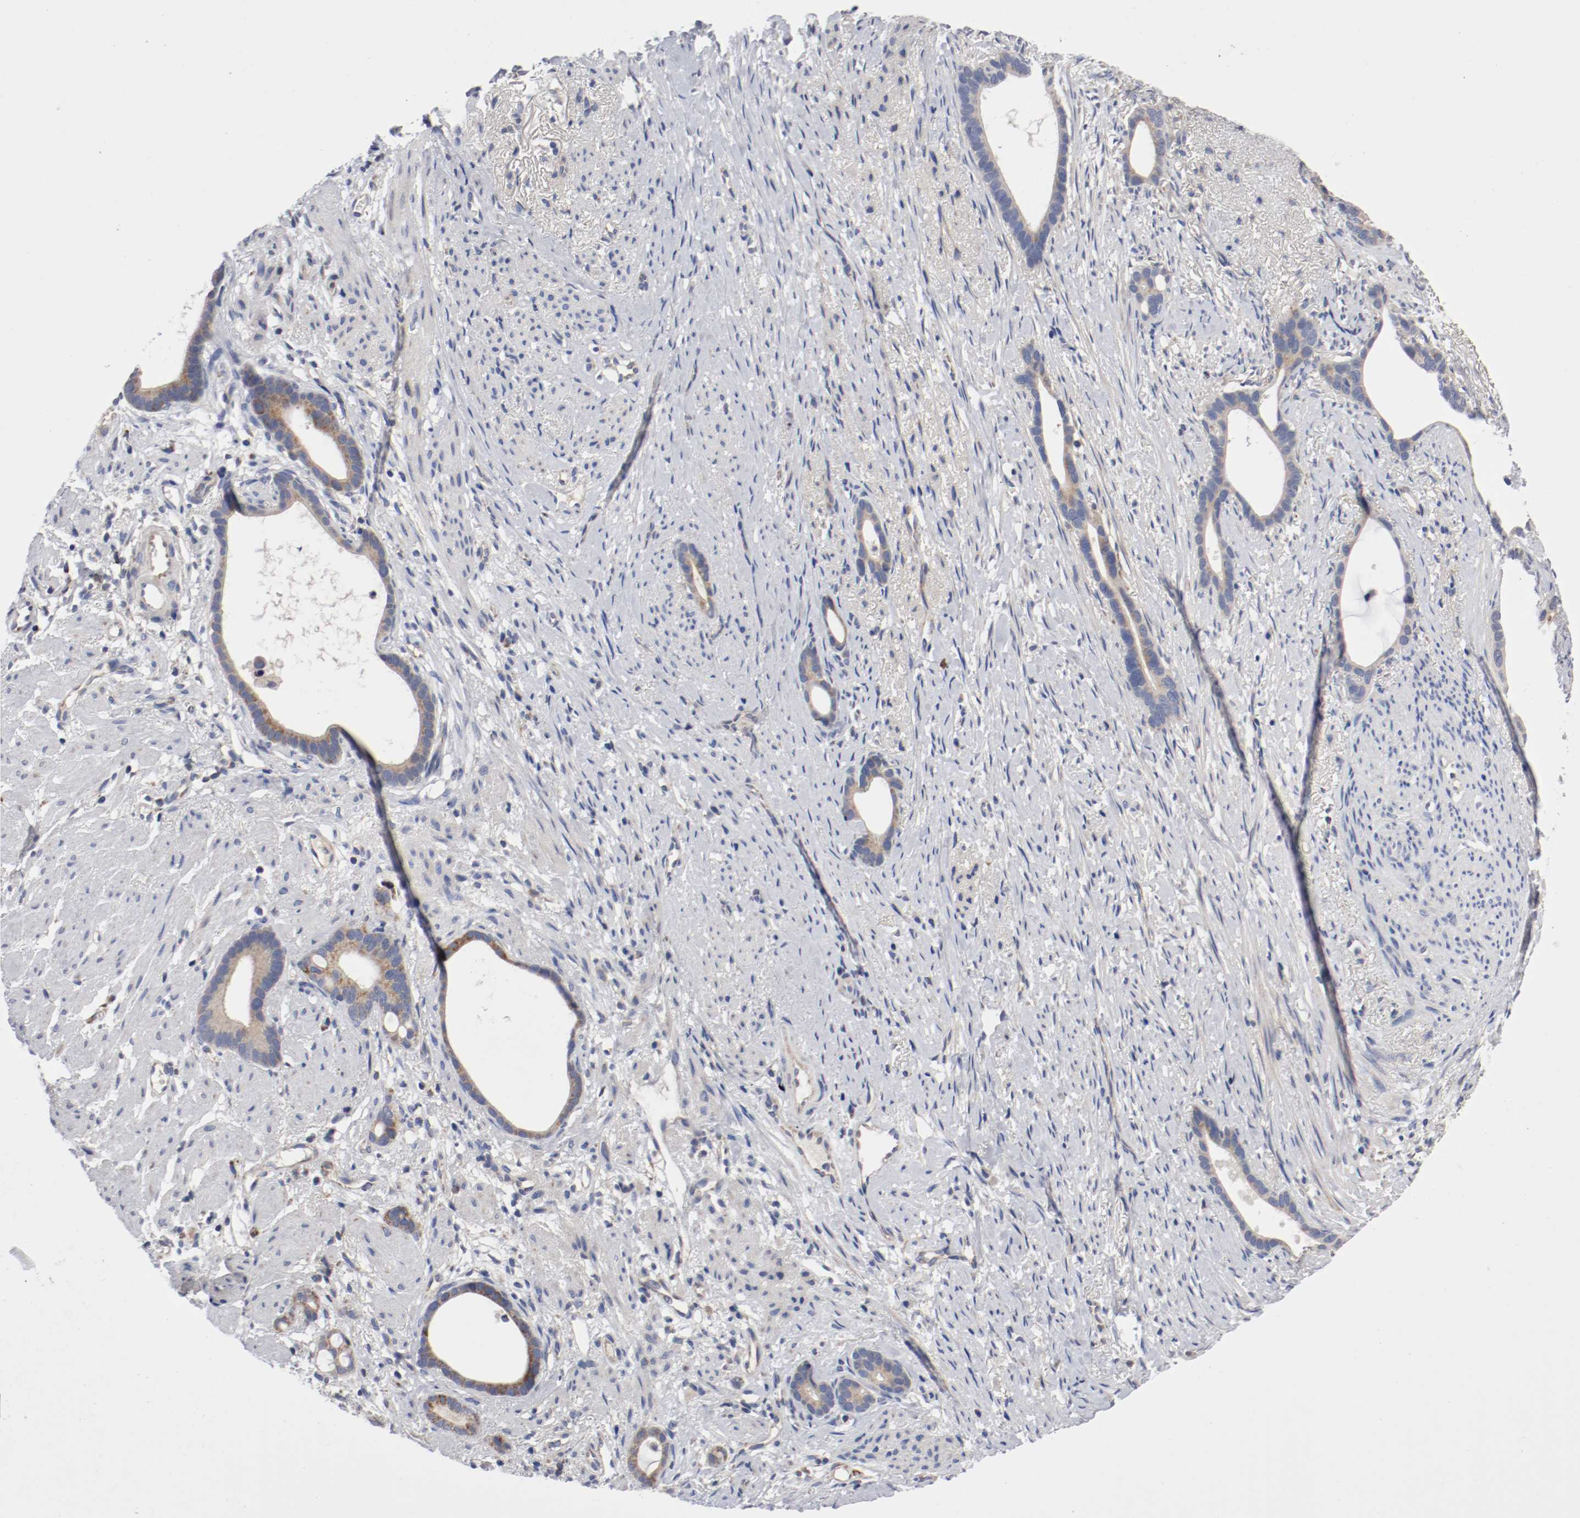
{"staining": {"intensity": "weak", "quantity": "25%-75%", "location": "cytoplasmic/membranous"}, "tissue": "stomach cancer", "cell_type": "Tumor cells", "image_type": "cancer", "snomed": [{"axis": "morphology", "description": "Adenocarcinoma, NOS"}, {"axis": "topography", "description": "Stomach"}], "caption": "Protein staining of stomach cancer tissue shows weak cytoplasmic/membranous positivity in approximately 25%-75% of tumor cells. (DAB (3,3'-diaminobenzidine) IHC, brown staining for protein, blue staining for nuclei).", "gene": "PCSK6", "patient": {"sex": "female", "age": 75}}